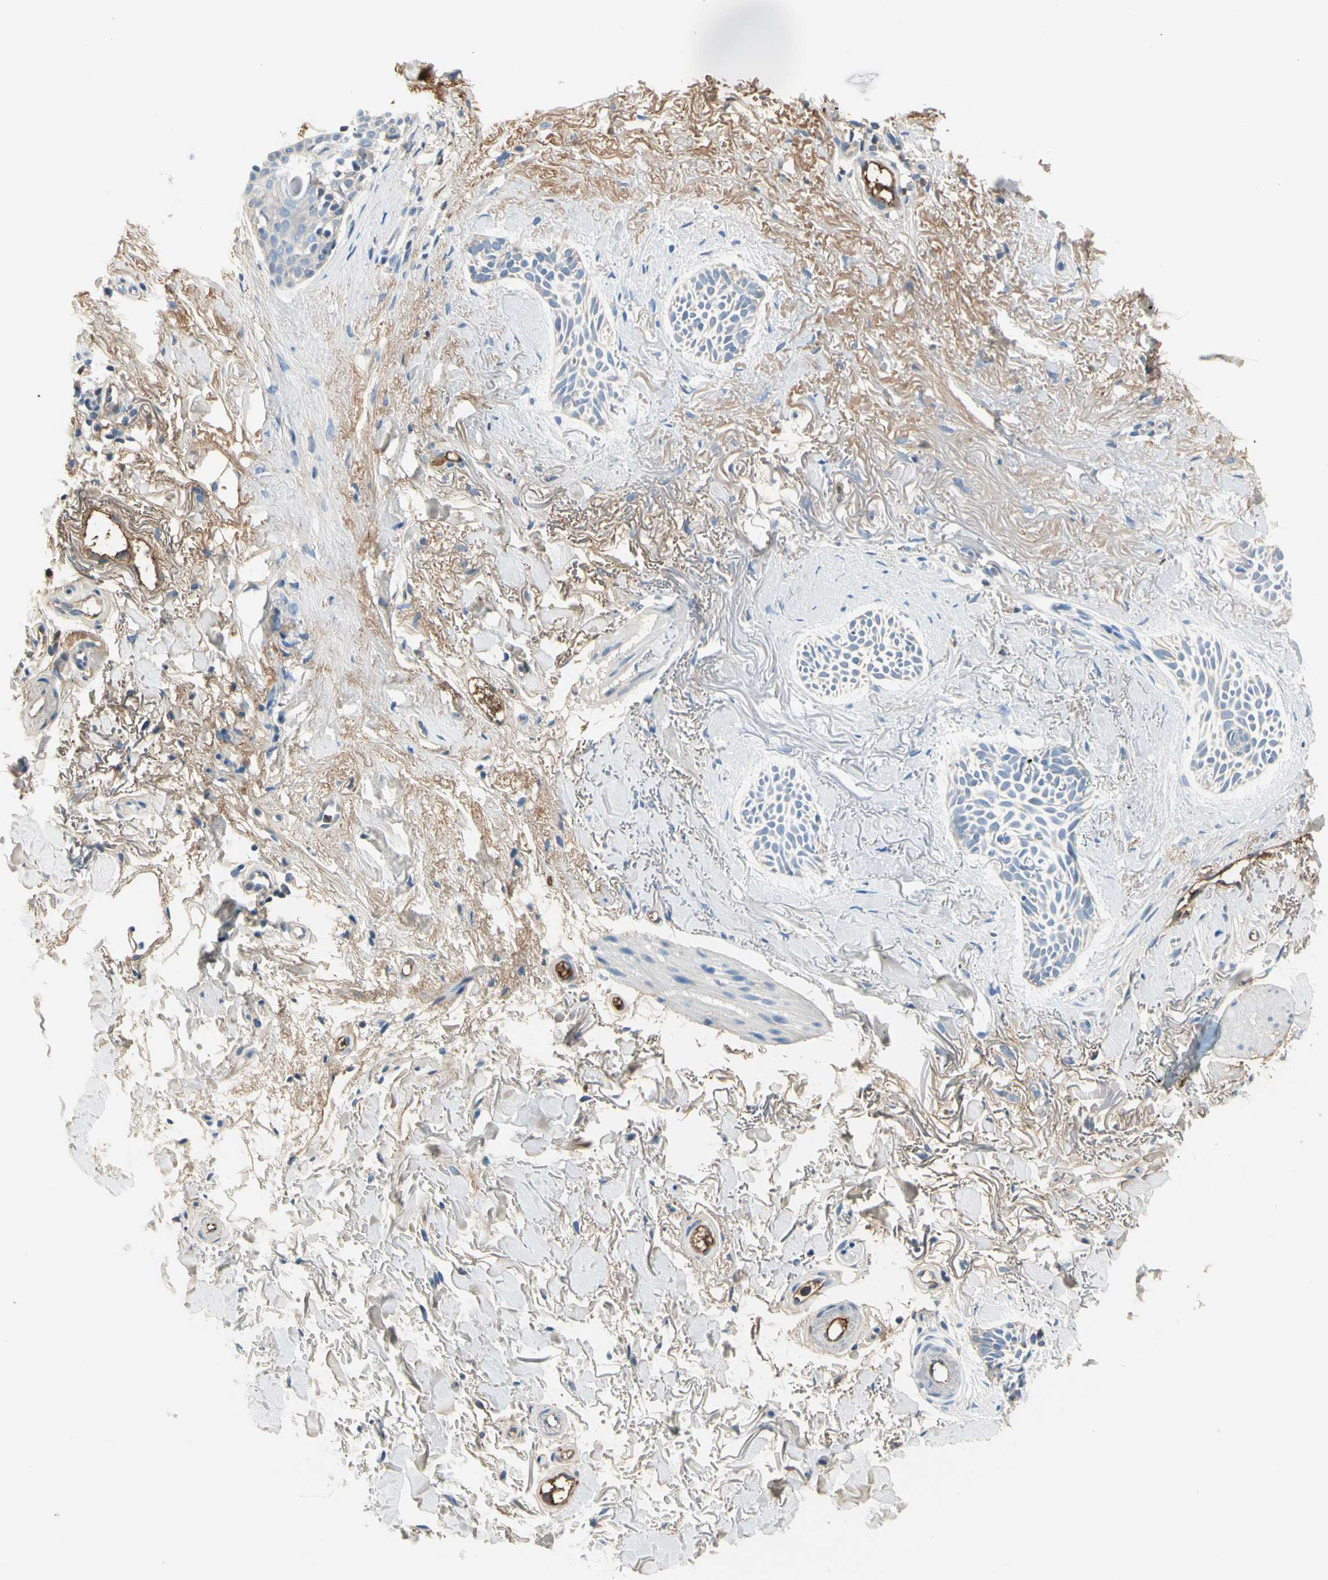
{"staining": {"intensity": "weak", "quantity": ">75%", "location": "cytoplasmic/membranous"}, "tissue": "skin cancer", "cell_type": "Tumor cells", "image_type": "cancer", "snomed": [{"axis": "morphology", "description": "Normal tissue, NOS"}, {"axis": "morphology", "description": "Basal cell carcinoma"}, {"axis": "topography", "description": "Skin"}], "caption": "IHC histopathology image of neoplastic tissue: skin cancer stained using immunohistochemistry (IHC) shows low levels of weak protein expression localized specifically in the cytoplasmic/membranous of tumor cells, appearing as a cytoplasmic/membranous brown color.", "gene": "LAMB3", "patient": {"sex": "female", "age": 84}}